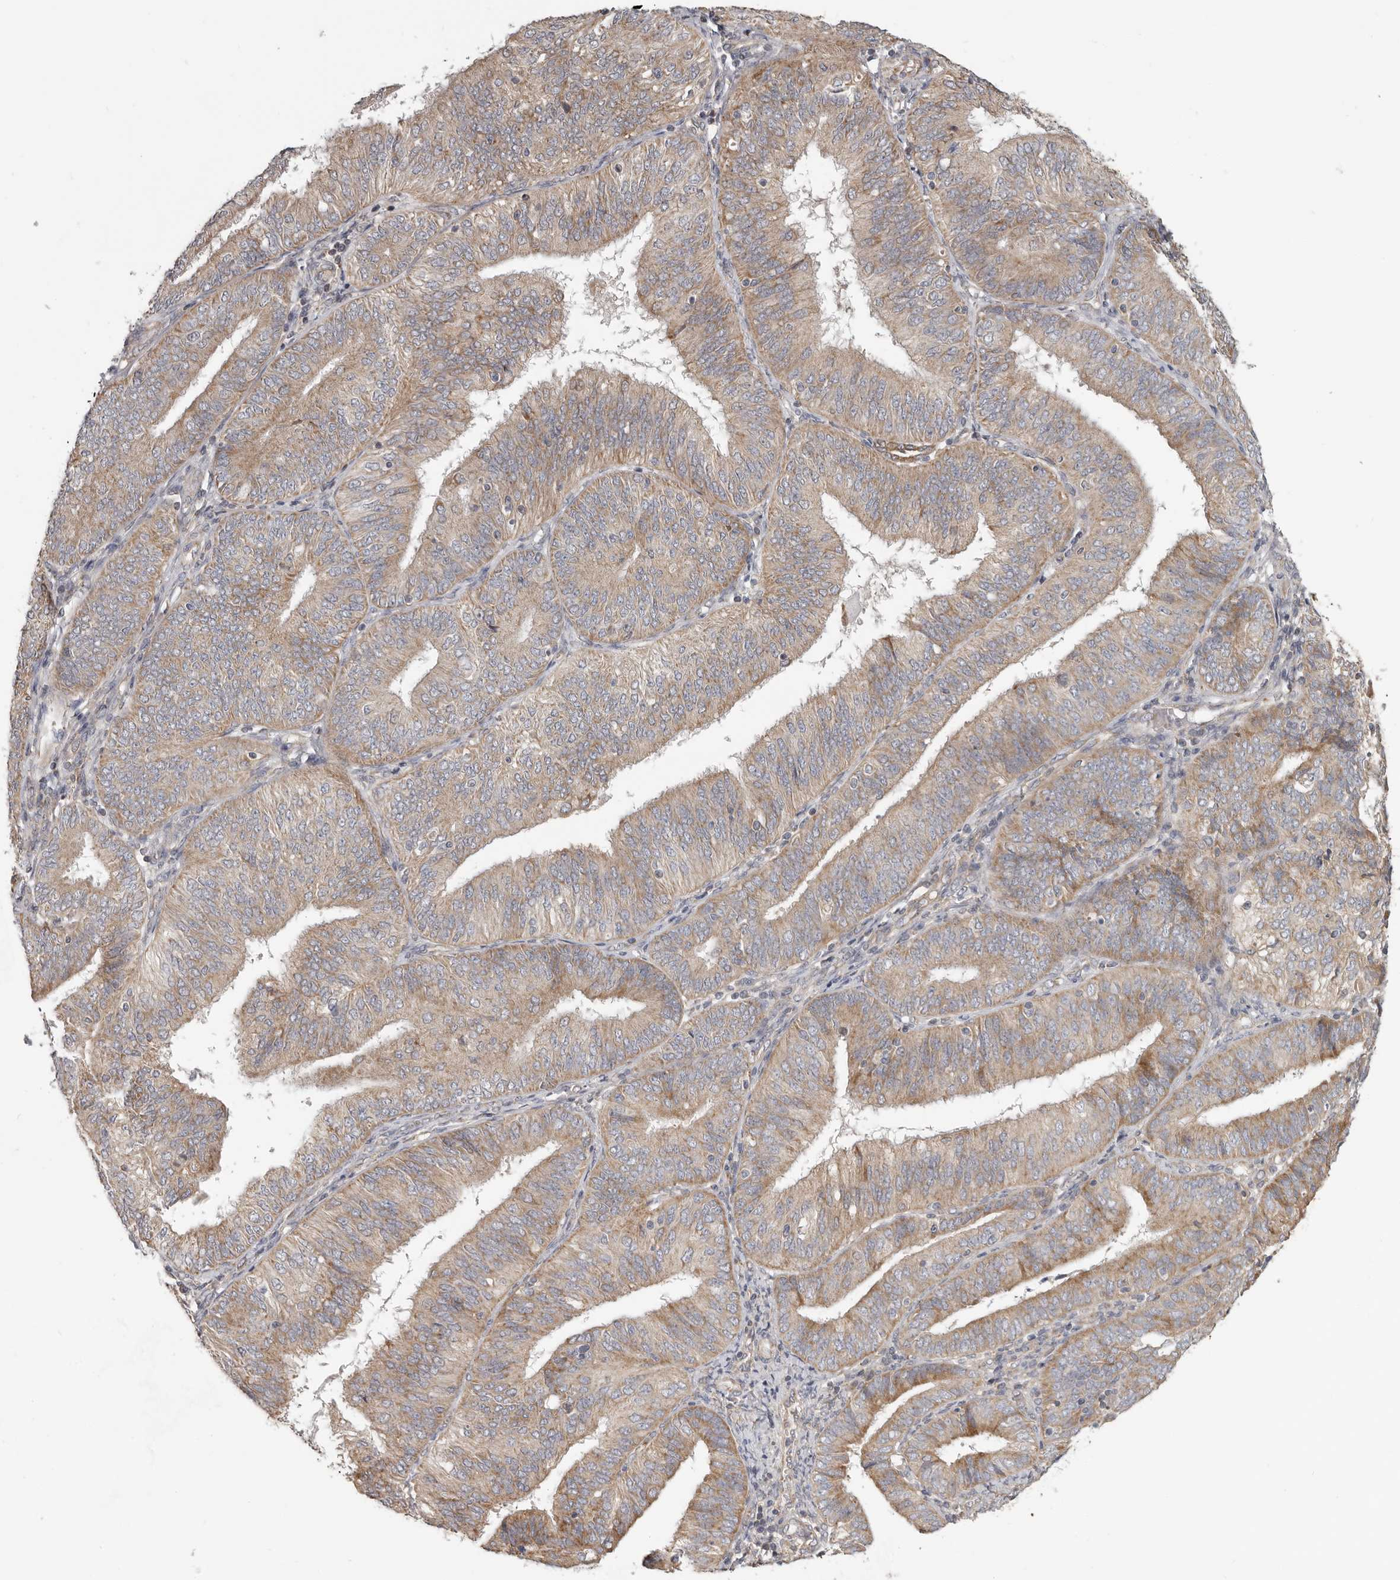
{"staining": {"intensity": "moderate", "quantity": ">75%", "location": "cytoplasmic/membranous"}, "tissue": "endometrial cancer", "cell_type": "Tumor cells", "image_type": "cancer", "snomed": [{"axis": "morphology", "description": "Adenocarcinoma, NOS"}, {"axis": "topography", "description": "Endometrium"}], "caption": "Tumor cells exhibit medium levels of moderate cytoplasmic/membranous positivity in approximately >75% of cells in human endometrial cancer.", "gene": "UNK", "patient": {"sex": "female", "age": 58}}